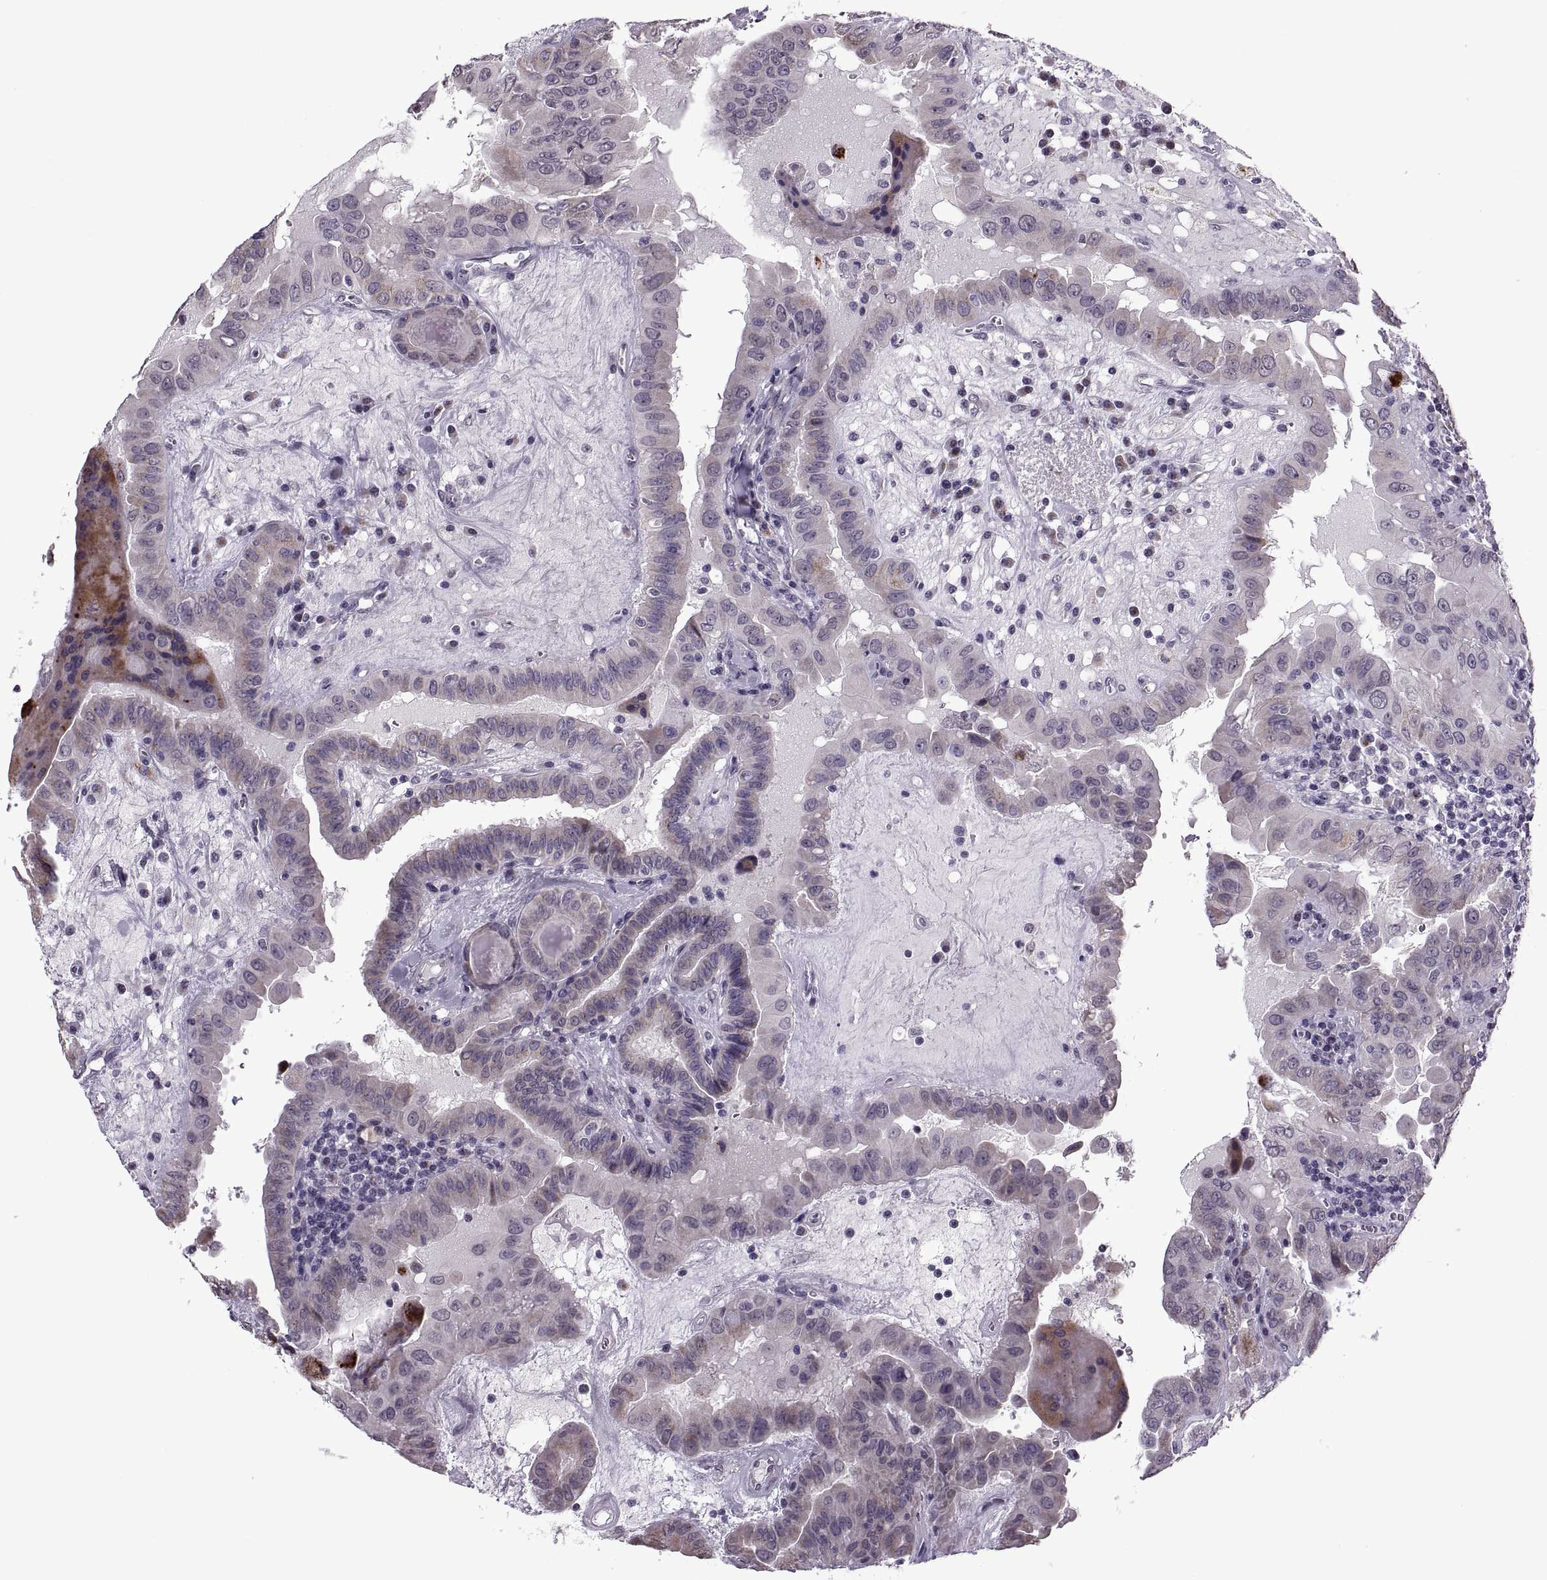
{"staining": {"intensity": "moderate", "quantity": "<25%", "location": "cytoplasmic/membranous"}, "tissue": "thyroid cancer", "cell_type": "Tumor cells", "image_type": "cancer", "snomed": [{"axis": "morphology", "description": "Papillary adenocarcinoma, NOS"}, {"axis": "topography", "description": "Thyroid gland"}], "caption": "Immunohistochemical staining of human thyroid cancer exhibits low levels of moderate cytoplasmic/membranous protein expression in approximately <25% of tumor cells. The staining was performed using DAB to visualize the protein expression in brown, while the nuclei were stained in blue with hematoxylin (Magnification: 20x).", "gene": "PRSS37", "patient": {"sex": "female", "age": 37}}